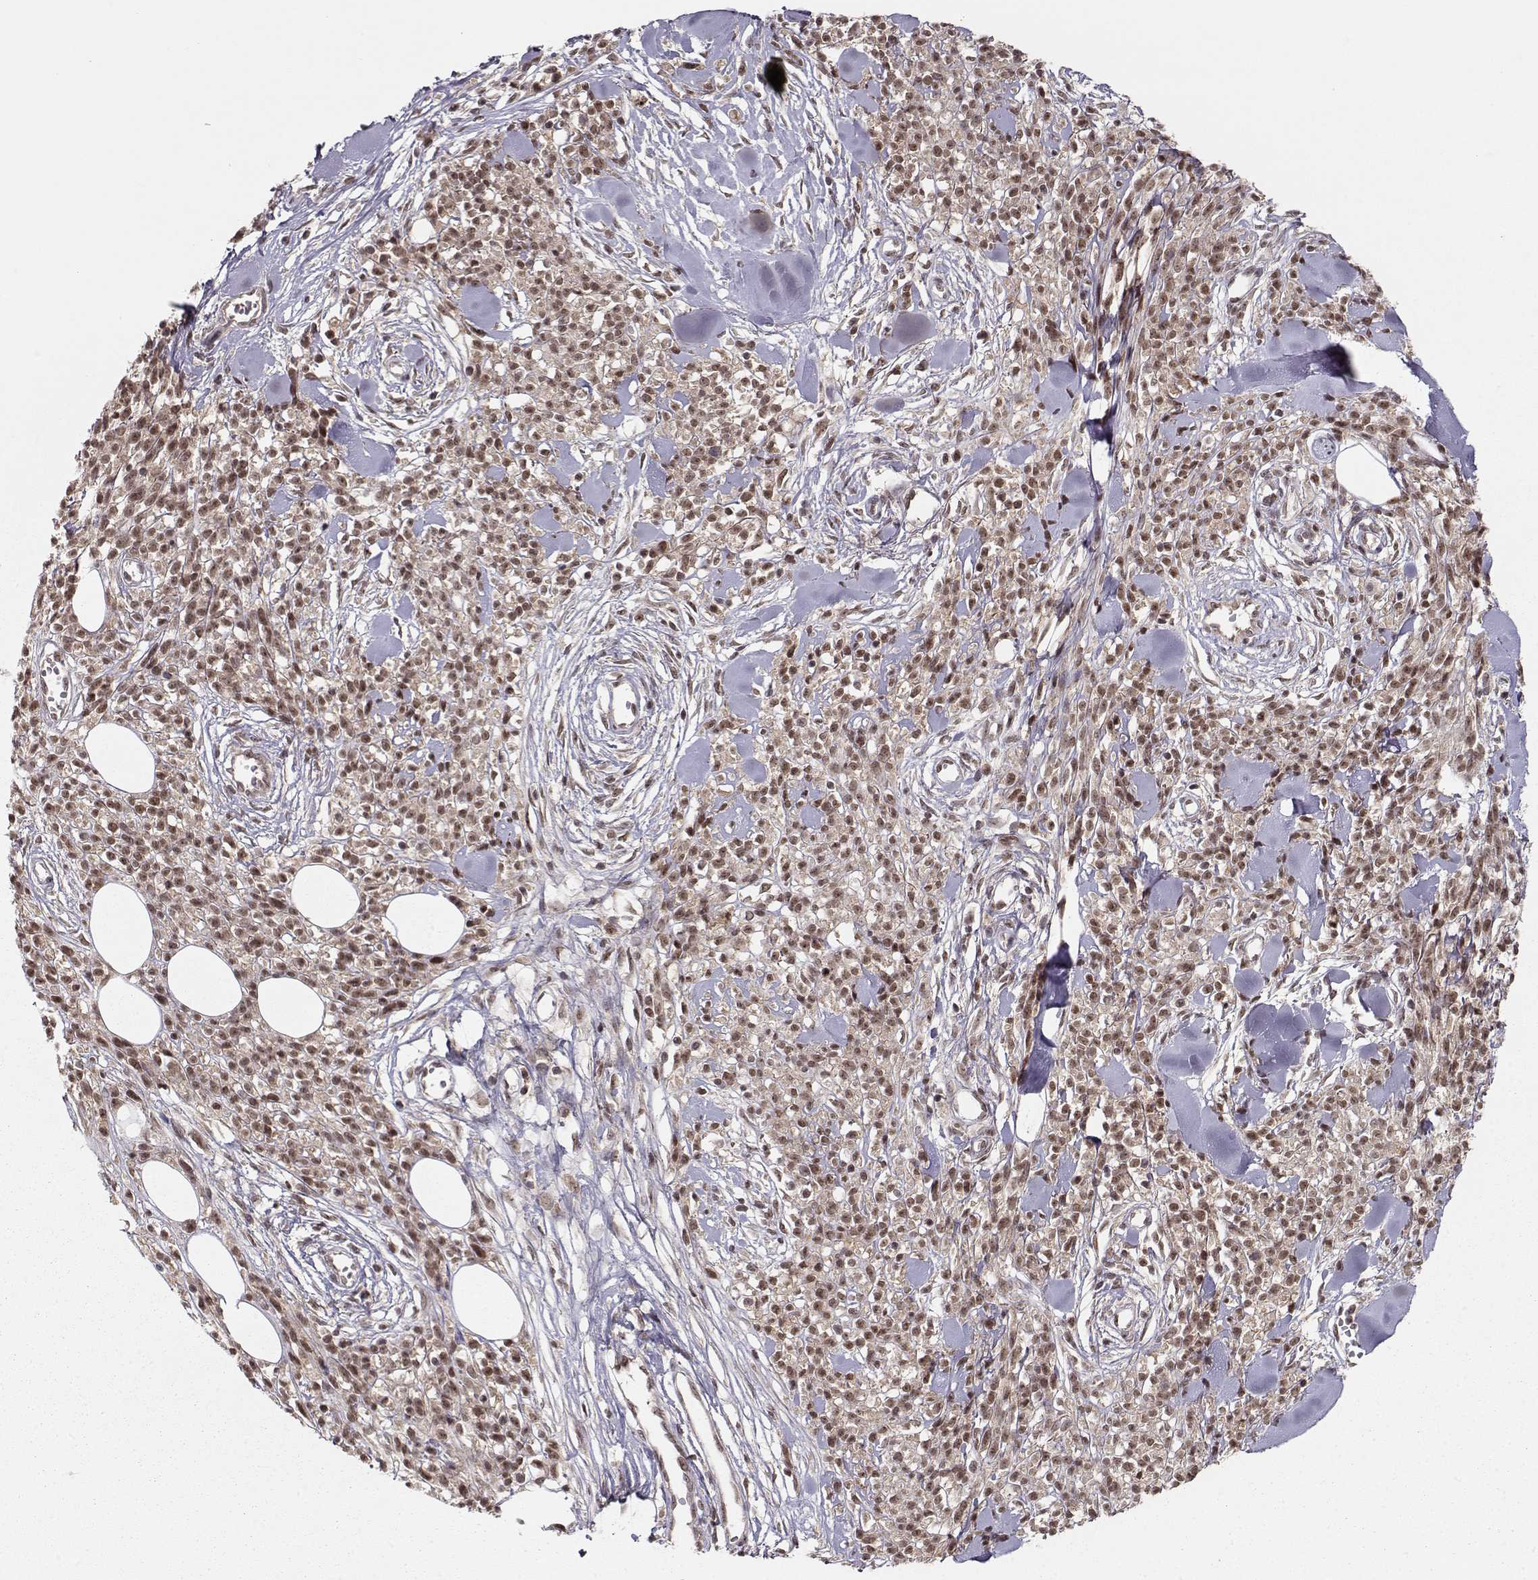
{"staining": {"intensity": "moderate", "quantity": ">75%", "location": "nuclear"}, "tissue": "melanoma", "cell_type": "Tumor cells", "image_type": "cancer", "snomed": [{"axis": "morphology", "description": "Malignant melanoma, NOS"}, {"axis": "topography", "description": "Skin"}, {"axis": "topography", "description": "Skin of trunk"}], "caption": "Protein expression analysis of malignant melanoma shows moderate nuclear staining in about >75% of tumor cells.", "gene": "CSNK2A1", "patient": {"sex": "male", "age": 74}}